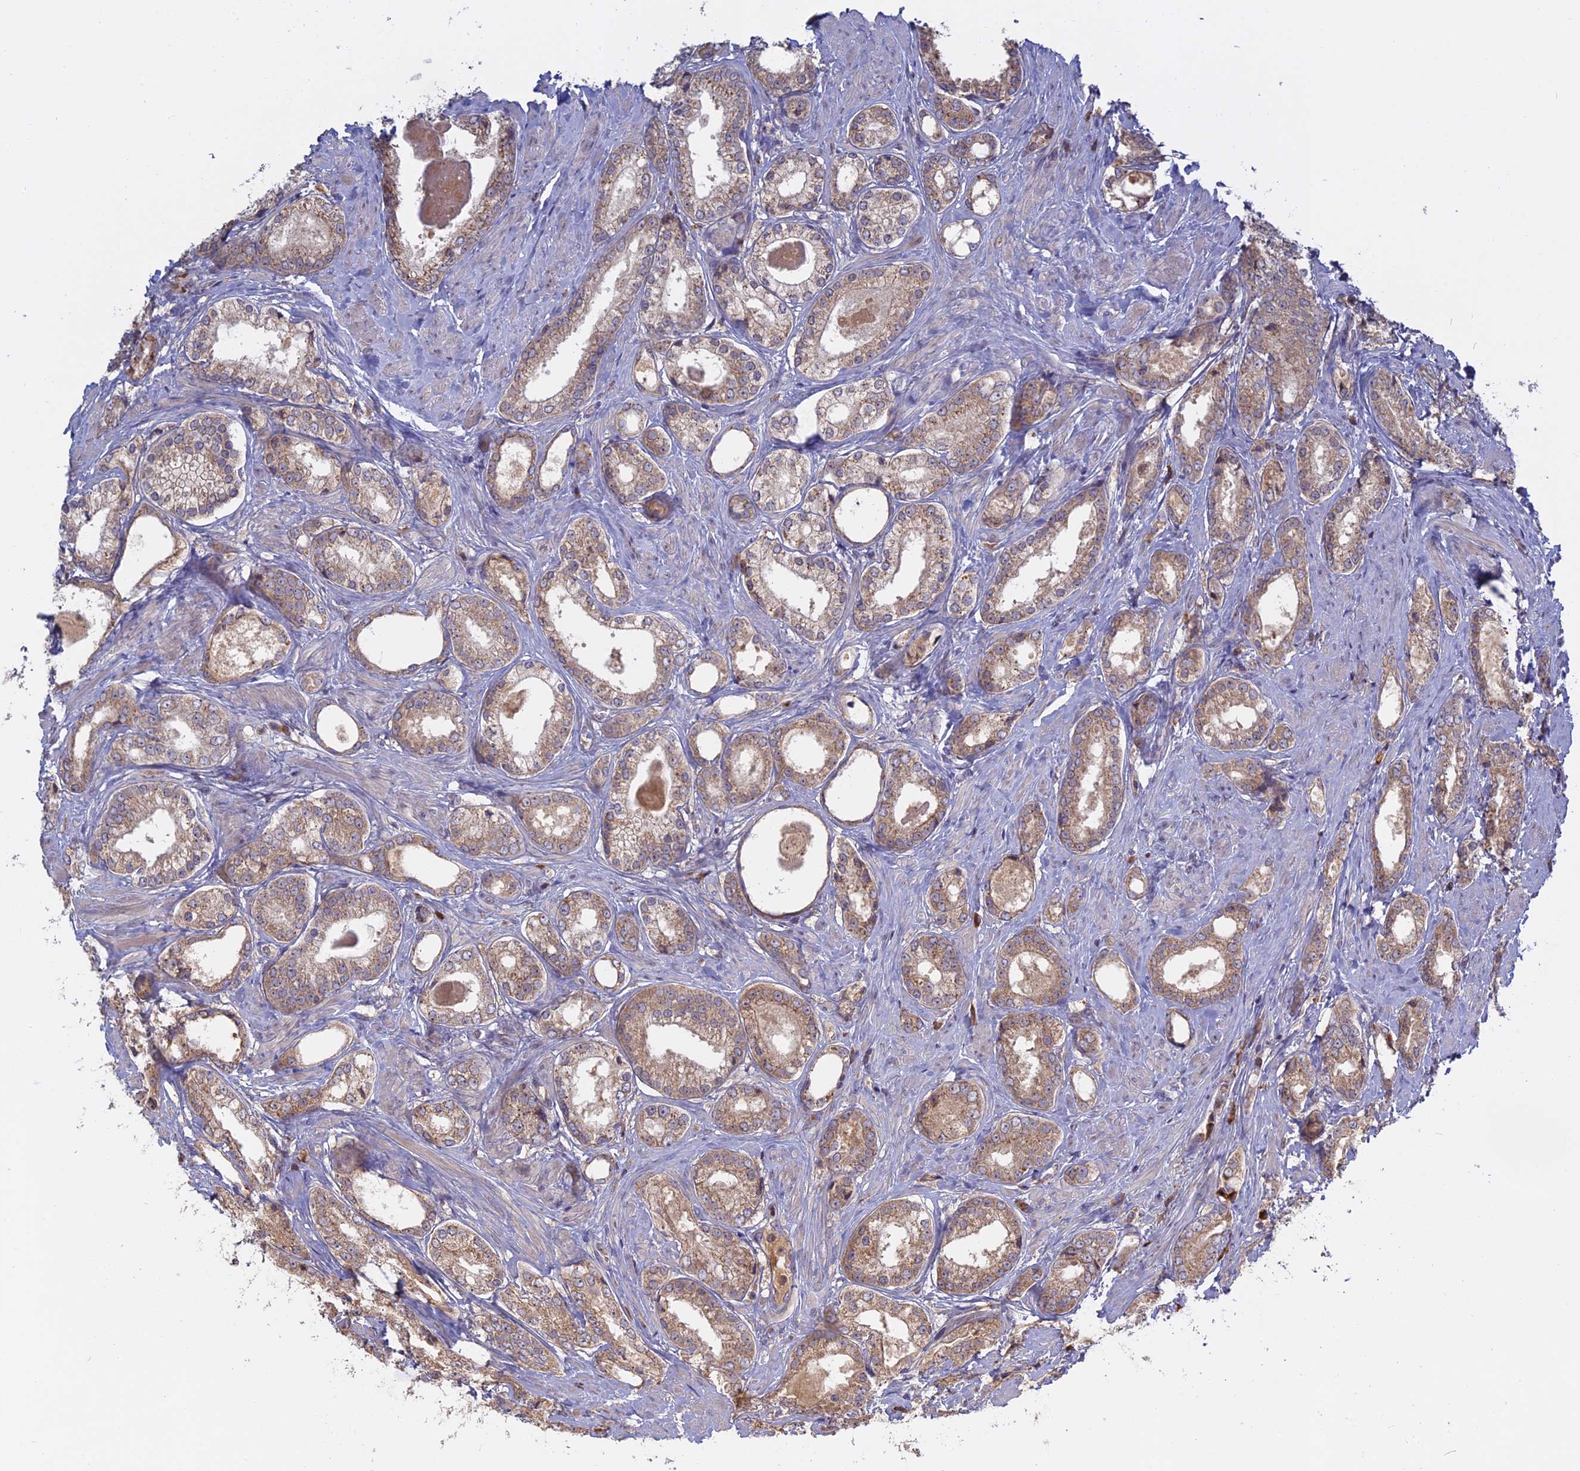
{"staining": {"intensity": "weak", "quantity": ">75%", "location": "cytoplasmic/membranous"}, "tissue": "prostate cancer", "cell_type": "Tumor cells", "image_type": "cancer", "snomed": [{"axis": "morphology", "description": "Adenocarcinoma, Low grade"}, {"axis": "topography", "description": "Prostate"}], "caption": "A high-resolution micrograph shows immunohistochemistry (IHC) staining of prostate cancer (adenocarcinoma (low-grade)), which reveals weak cytoplasmic/membranous expression in about >75% of tumor cells. (IHC, brightfield microscopy, high magnification).", "gene": "TMEM208", "patient": {"sex": "male", "age": 68}}